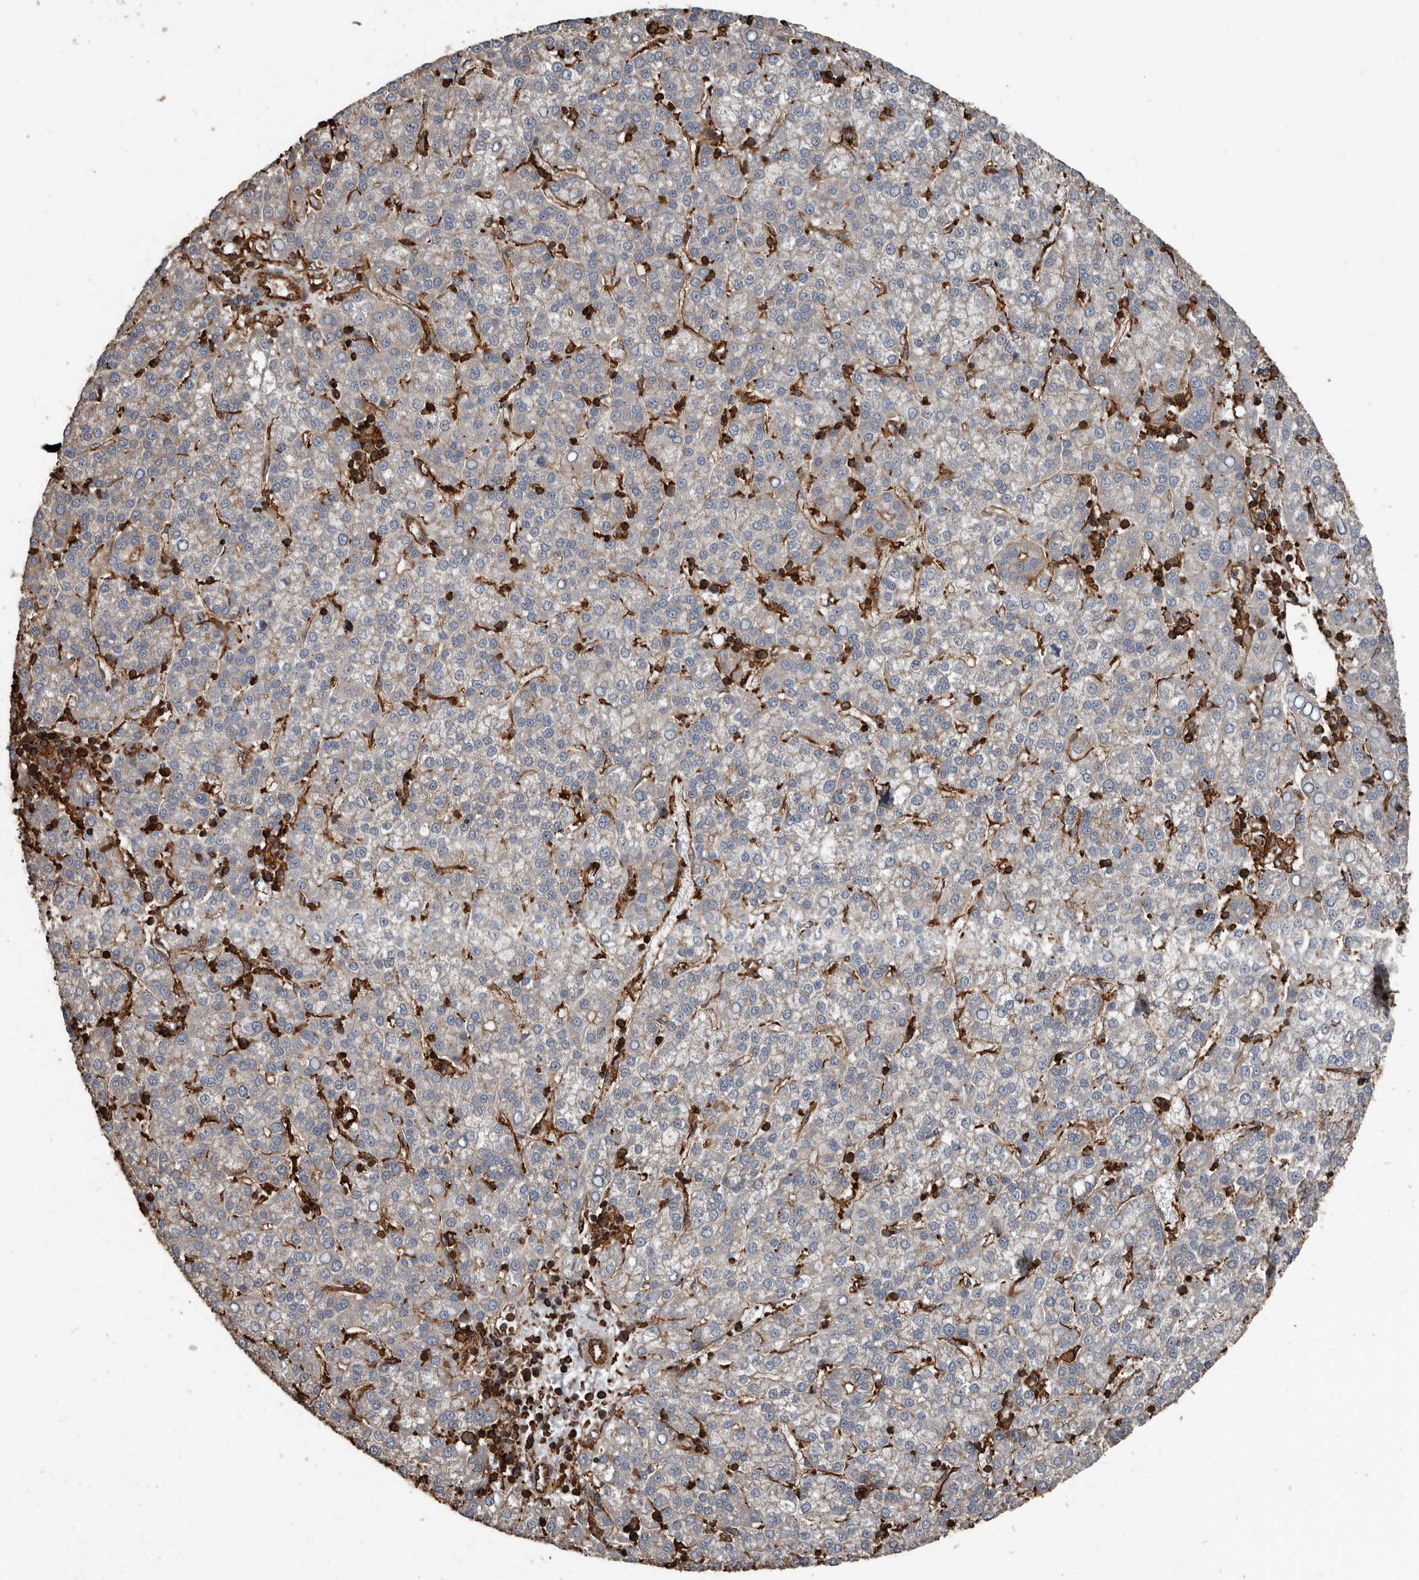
{"staining": {"intensity": "negative", "quantity": "none", "location": "none"}, "tissue": "liver cancer", "cell_type": "Tumor cells", "image_type": "cancer", "snomed": [{"axis": "morphology", "description": "Carcinoma, Hepatocellular, NOS"}, {"axis": "topography", "description": "Liver"}], "caption": "Immunohistochemistry micrograph of neoplastic tissue: liver cancer stained with DAB exhibits no significant protein staining in tumor cells.", "gene": "DENND6B", "patient": {"sex": "female", "age": 58}}